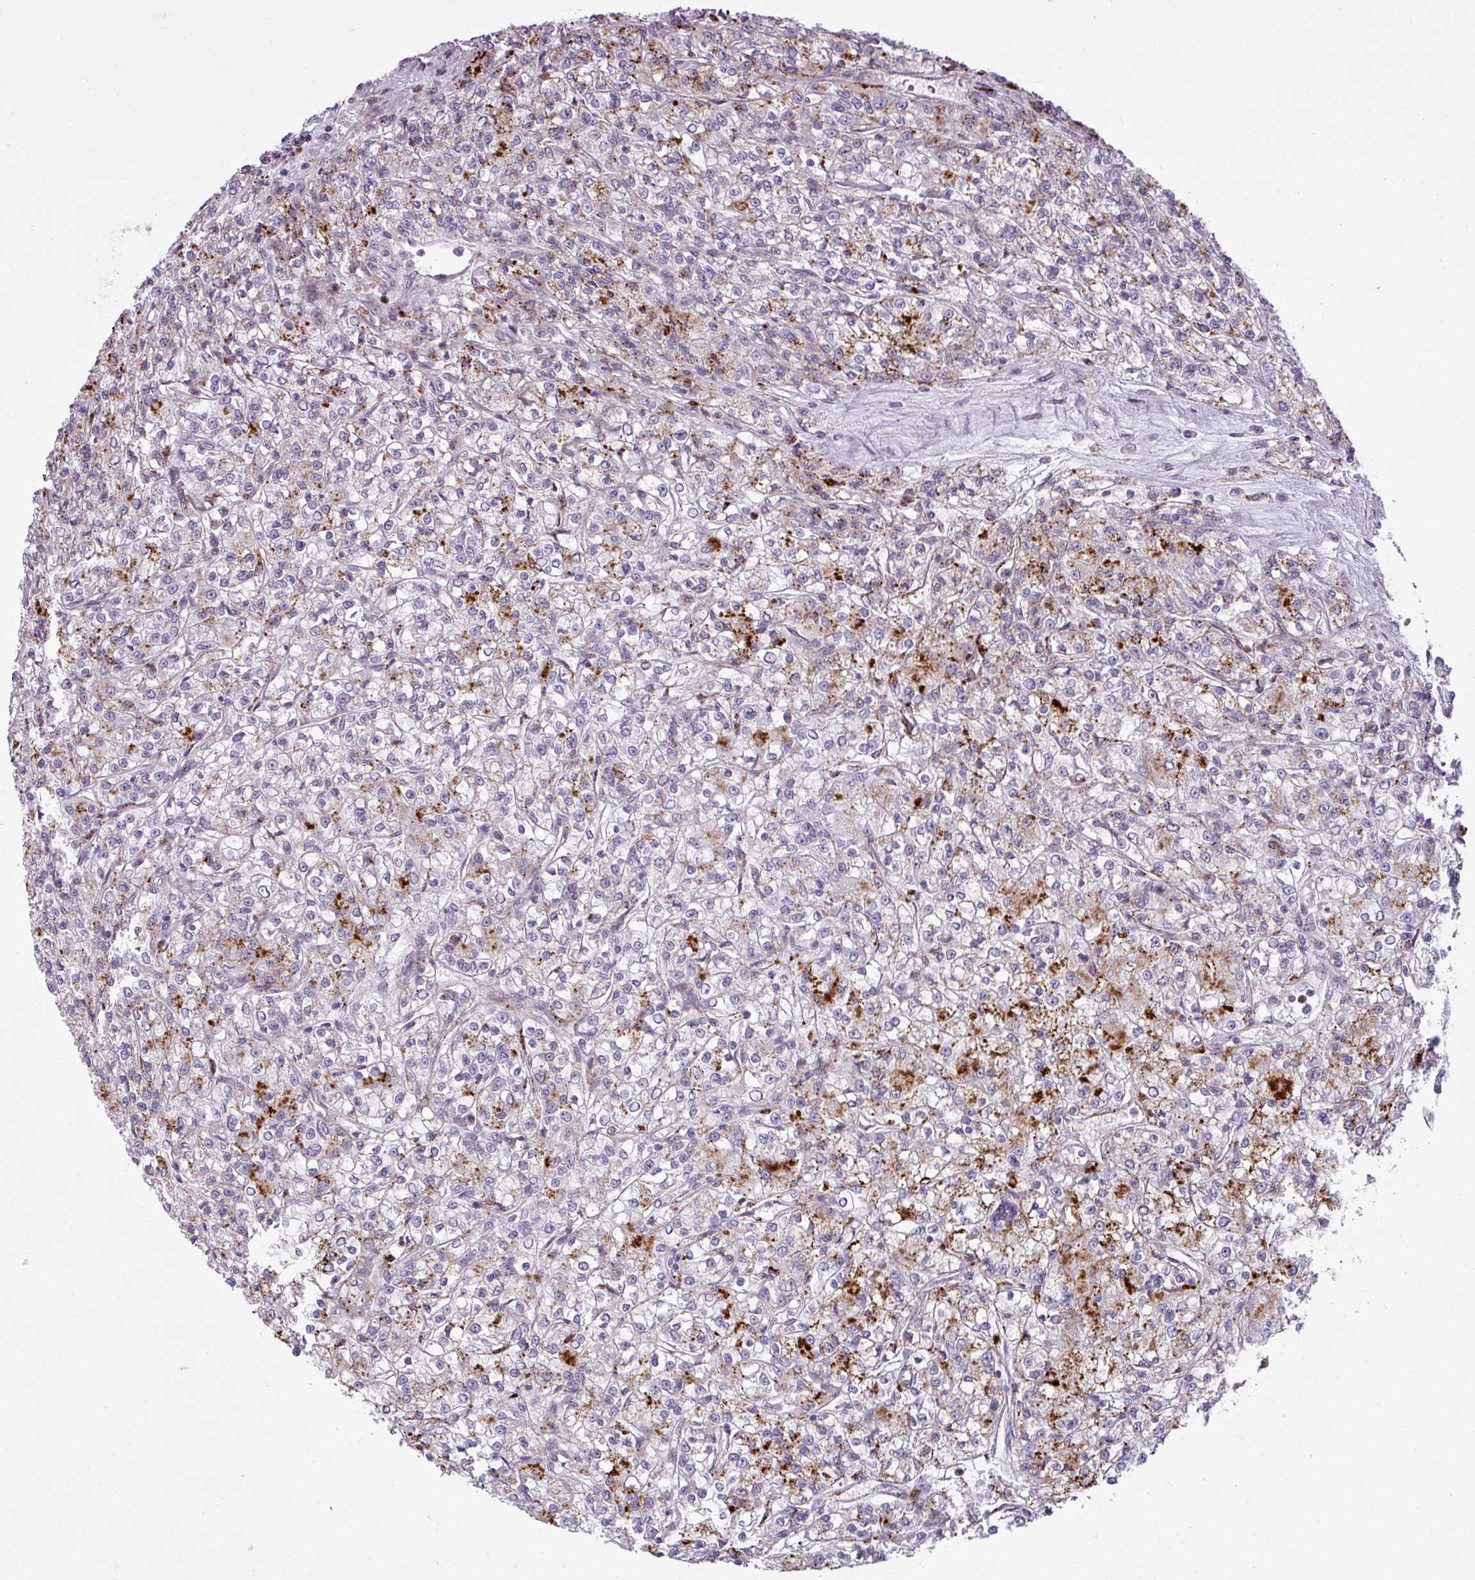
{"staining": {"intensity": "moderate", "quantity": "25%-75%", "location": "cytoplasmic/membranous"}, "tissue": "renal cancer", "cell_type": "Tumor cells", "image_type": "cancer", "snomed": [{"axis": "morphology", "description": "Adenocarcinoma, NOS"}, {"axis": "topography", "description": "Kidney"}], "caption": "A histopathology image of renal cancer stained for a protein reveals moderate cytoplasmic/membranous brown staining in tumor cells.", "gene": "MAP7D2", "patient": {"sex": "female", "age": 59}}